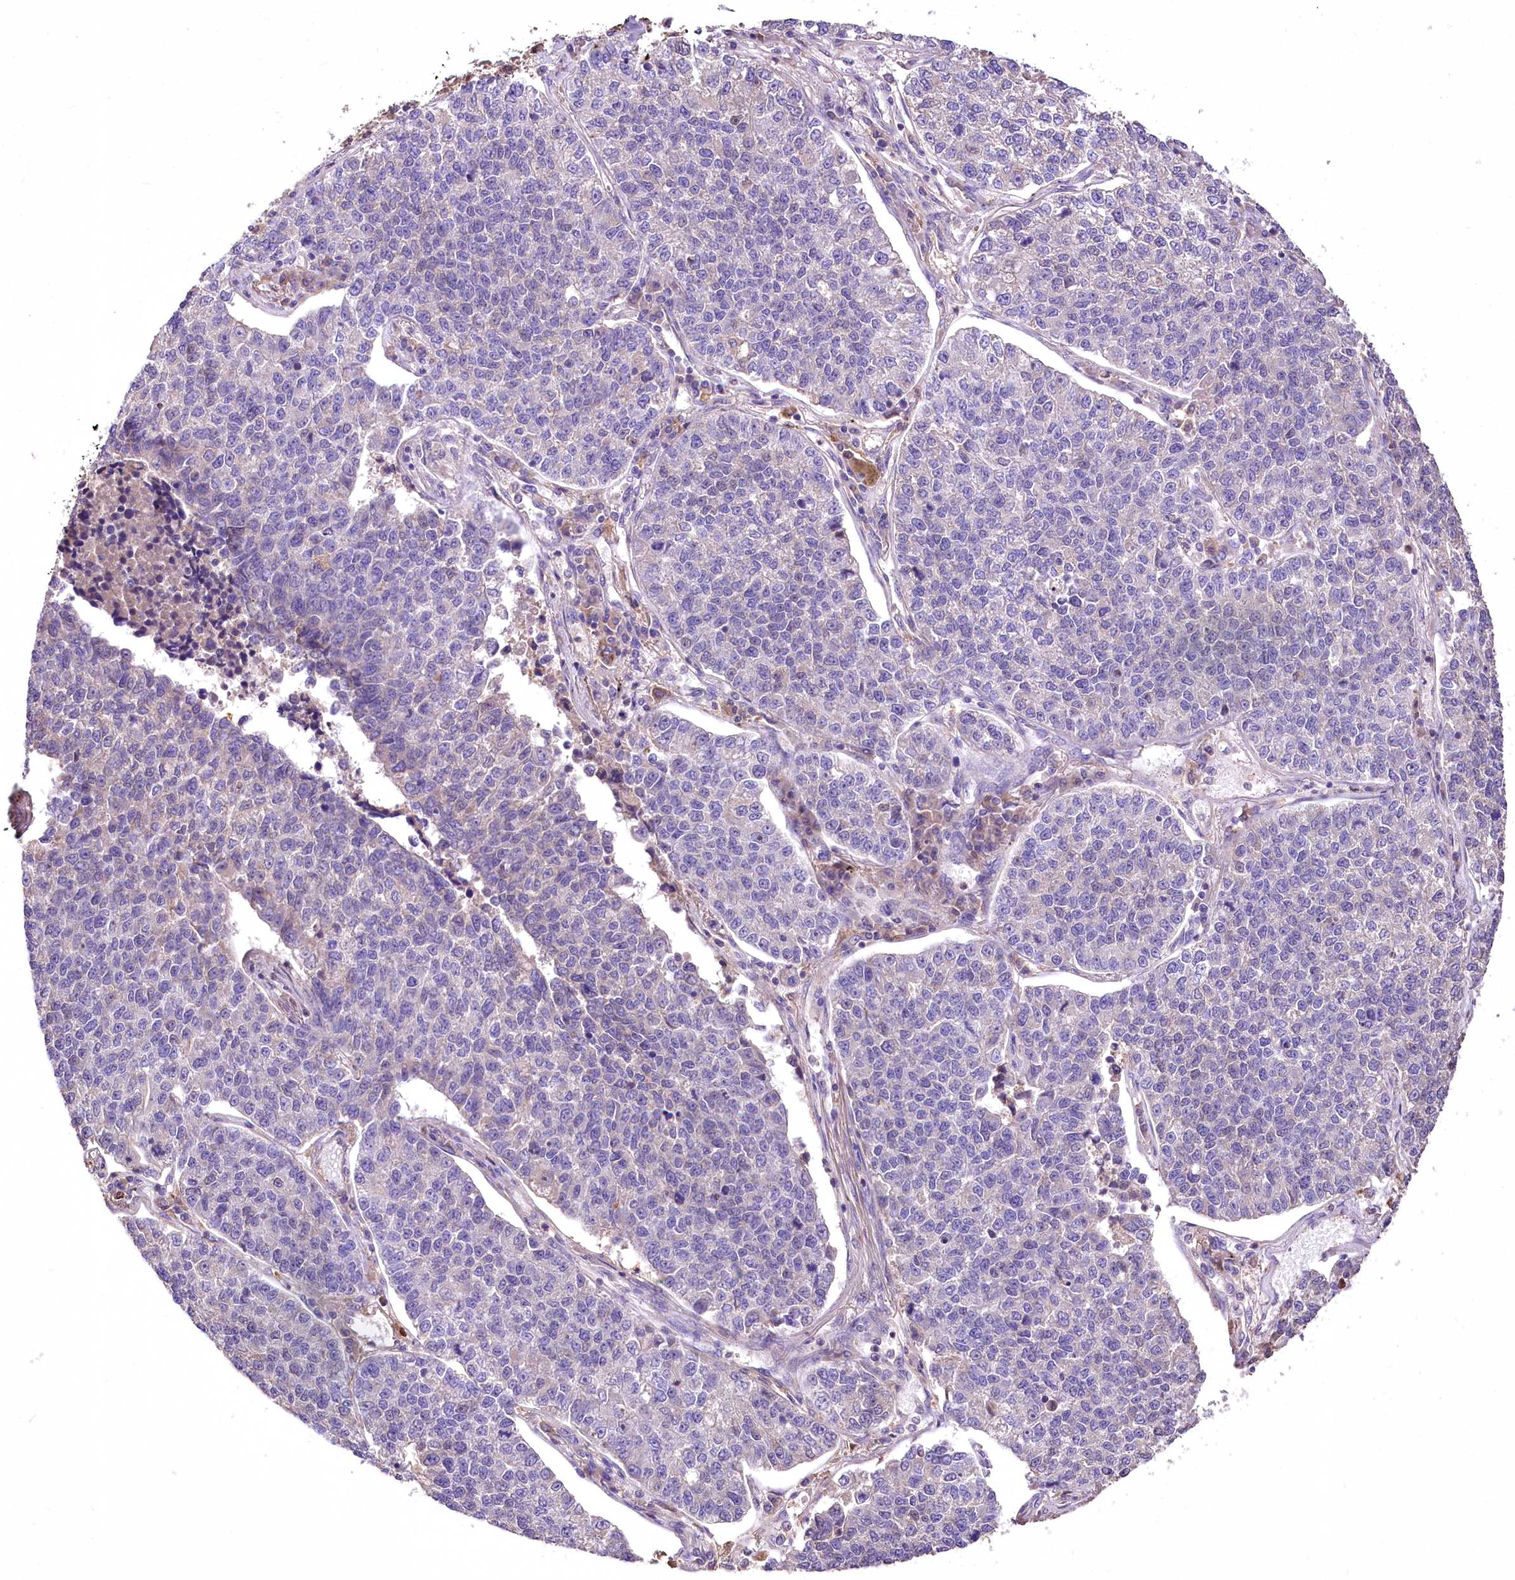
{"staining": {"intensity": "negative", "quantity": "none", "location": "none"}, "tissue": "lung cancer", "cell_type": "Tumor cells", "image_type": "cancer", "snomed": [{"axis": "morphology", "description": "Adenocarcinoma, NOS"}, {"axis": "topography", "description": "Lung"}], "caption": "Immunohistochemistry photomicrograph of human lung adenocarcinoma stained for a protein (brown), which shows no positivity in tumor cells.", "gene": "PCYOX1L", "patient": {"sex": "male", "age": 49}}